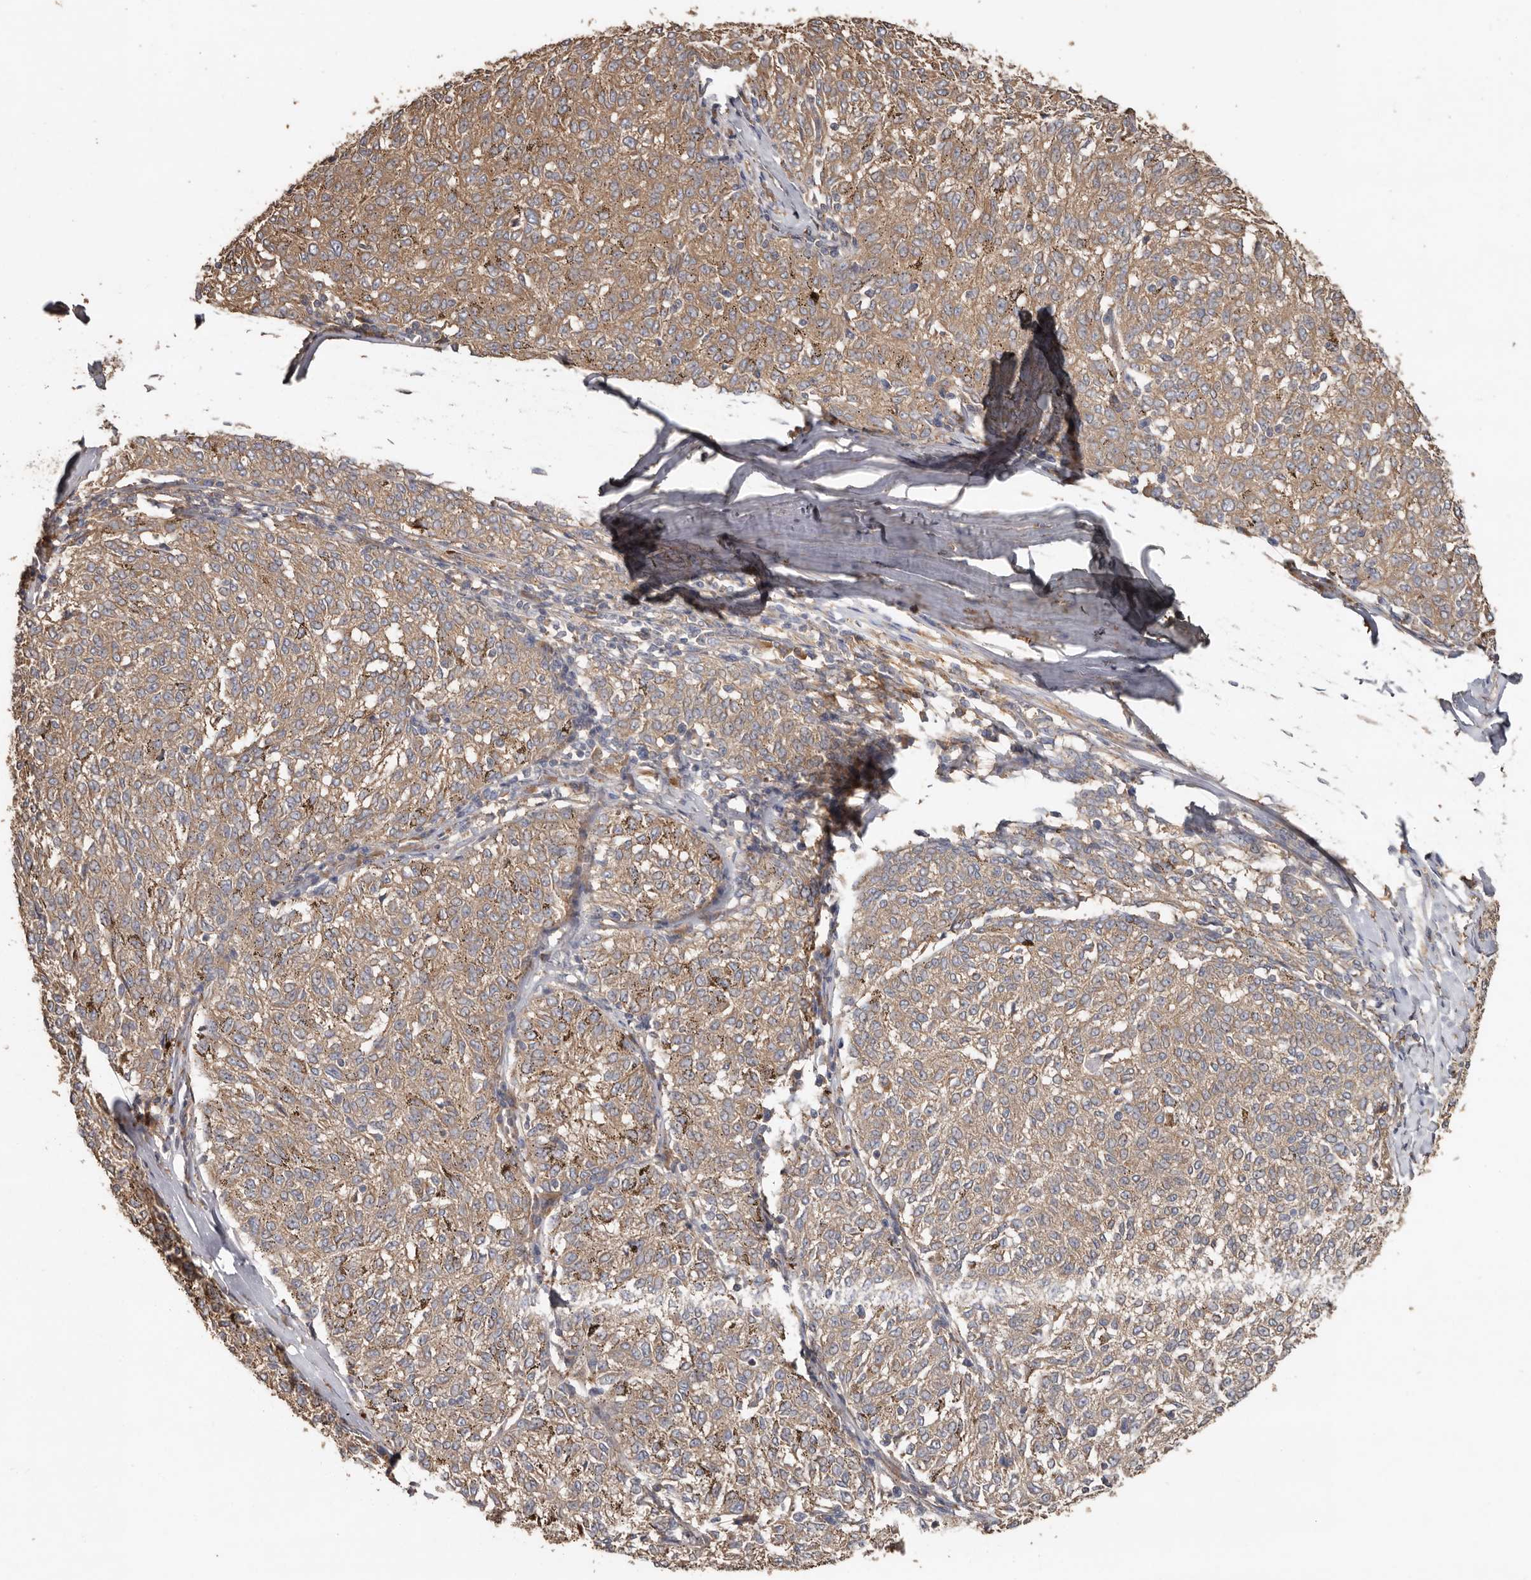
{"staining": {"intensity": "moderate", "quantity": ">75%", "location": "cytoplasmic/membranous"}, "tissue": "melanoma", "cell_type": "Tumor cells", "image_type": "cancer", "snomed": [{"axis": "morphology", "description": "Malignant melanoma, NOS"}, {"axis": "topography", "description": "Skin"}], "caption": "Protein analysis of malignant melanoma tissue shows moderate cytoplasmic/membranous positivity in approximately >75% of tumor cells. Nuclei are stained in blue.", "gene": "FLCN", "patient": {"sex": "female", "age": 72}}